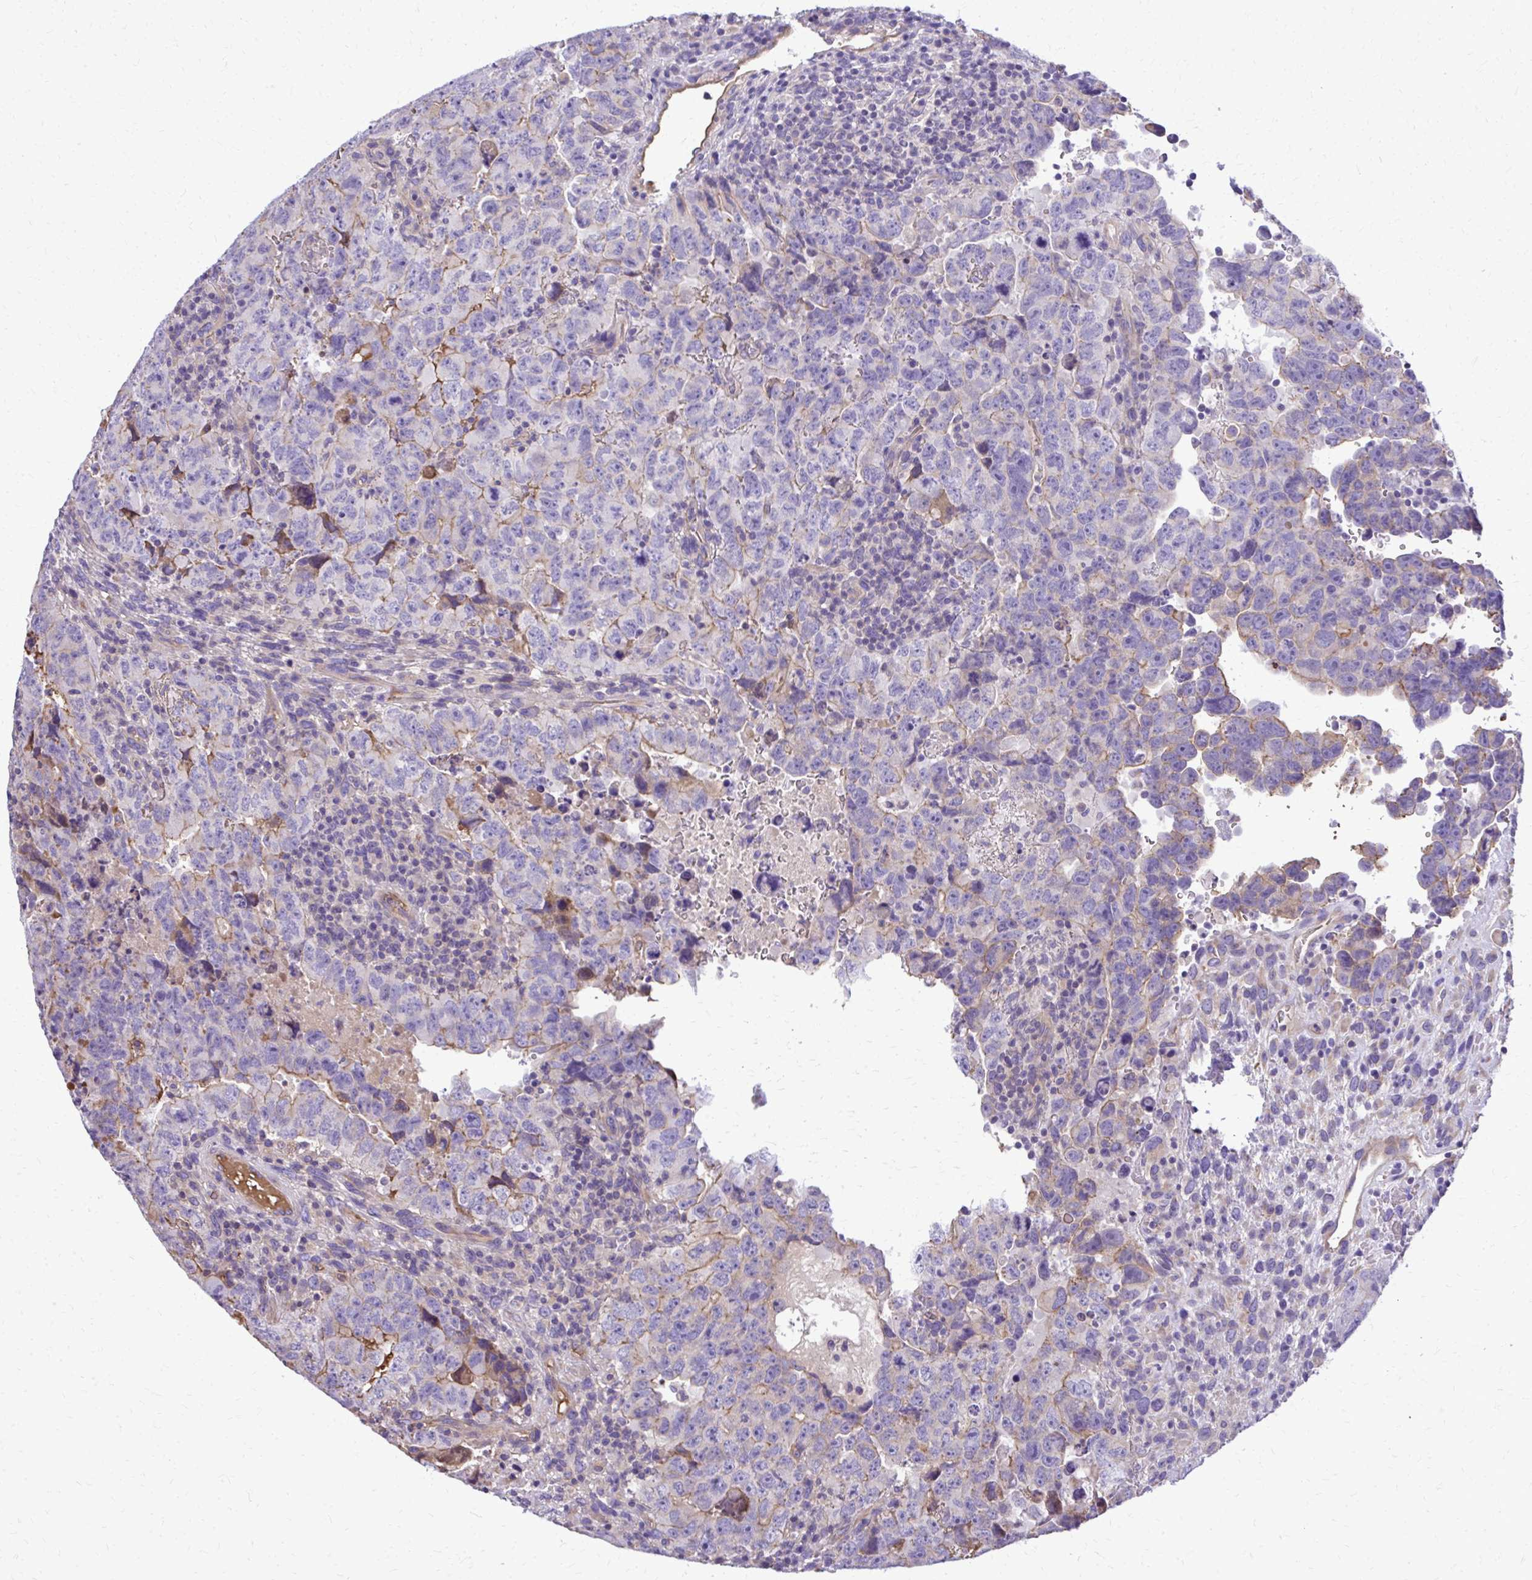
{"staining": {"intensity": "weak", "quantity": "<25%", "location": "cytoplasmic/membranous"}, "tissue": "testis cancer", "cell_type": "Tumor cells", "image_type": "cancer", "snomed": [{"axis": "morphology", "description": "Carcinoma, Embryonal, NOS"}, {"axis": "topography", "description": "Testis"}], "caption": "A photomicrograph of testis embryonal carcinoma stained for a protein reveals no brown staining in tumor cells.", "gene": "RUNDC3B", "patient": {"sex": "male", "age": 24}}